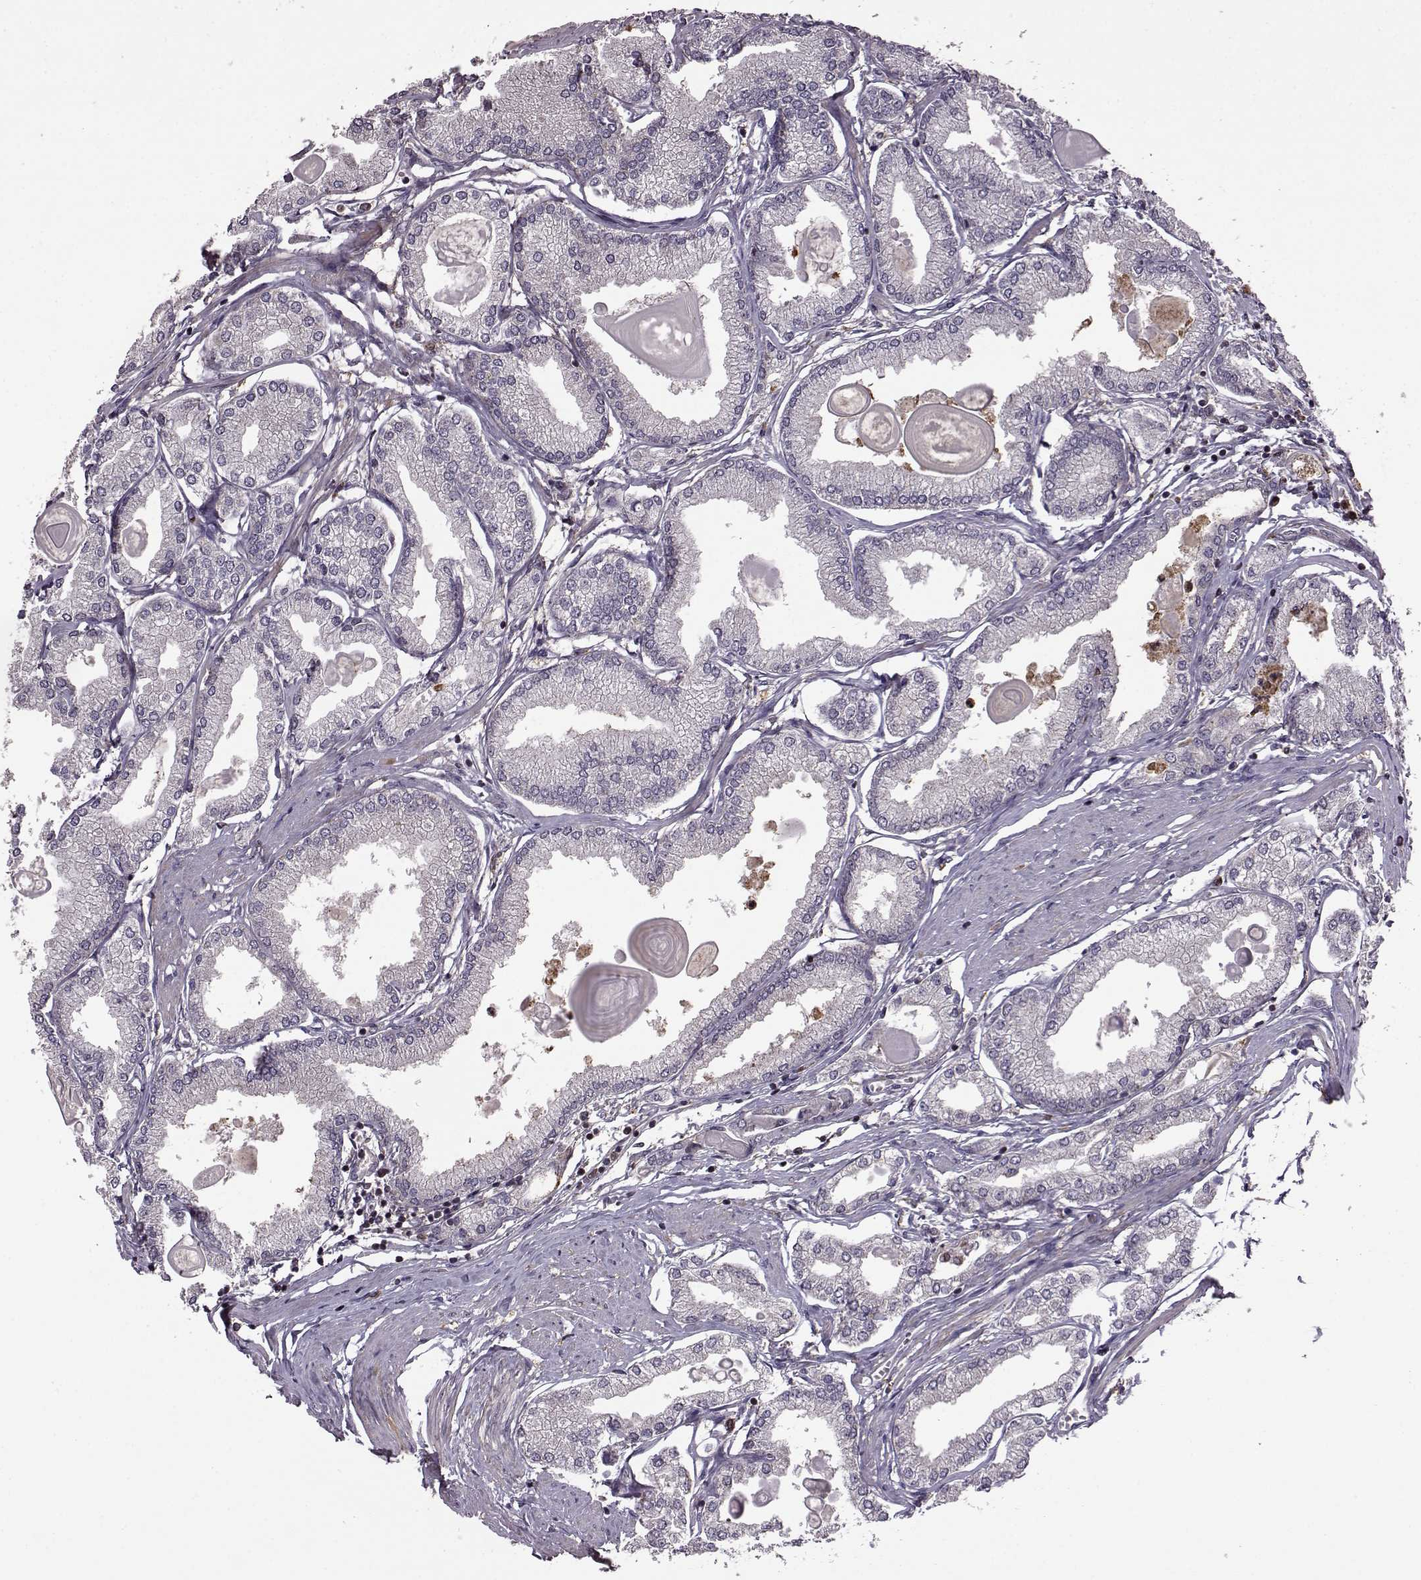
{"staining": {"intensity": "negative", "quantity": "none", "location": "none"}, "tissue": "prostate cancer", "cell_type": "Tumor cells", "image_type": "cancer", "snomed": [{"axis": "morphology", "description": "Adenocarcinoma, High grade"}, {"axis": "topography", "description": "Prostate"}], "caption": "Immunohistochemistry micrograph of human prostate cancer stained for a protein (brown), which displays no staining in tumor cells. (IHC, brightfield microscopy, high magnification).", "gene": "TRMU", "patient": {"sex": "male", "age": 68}}